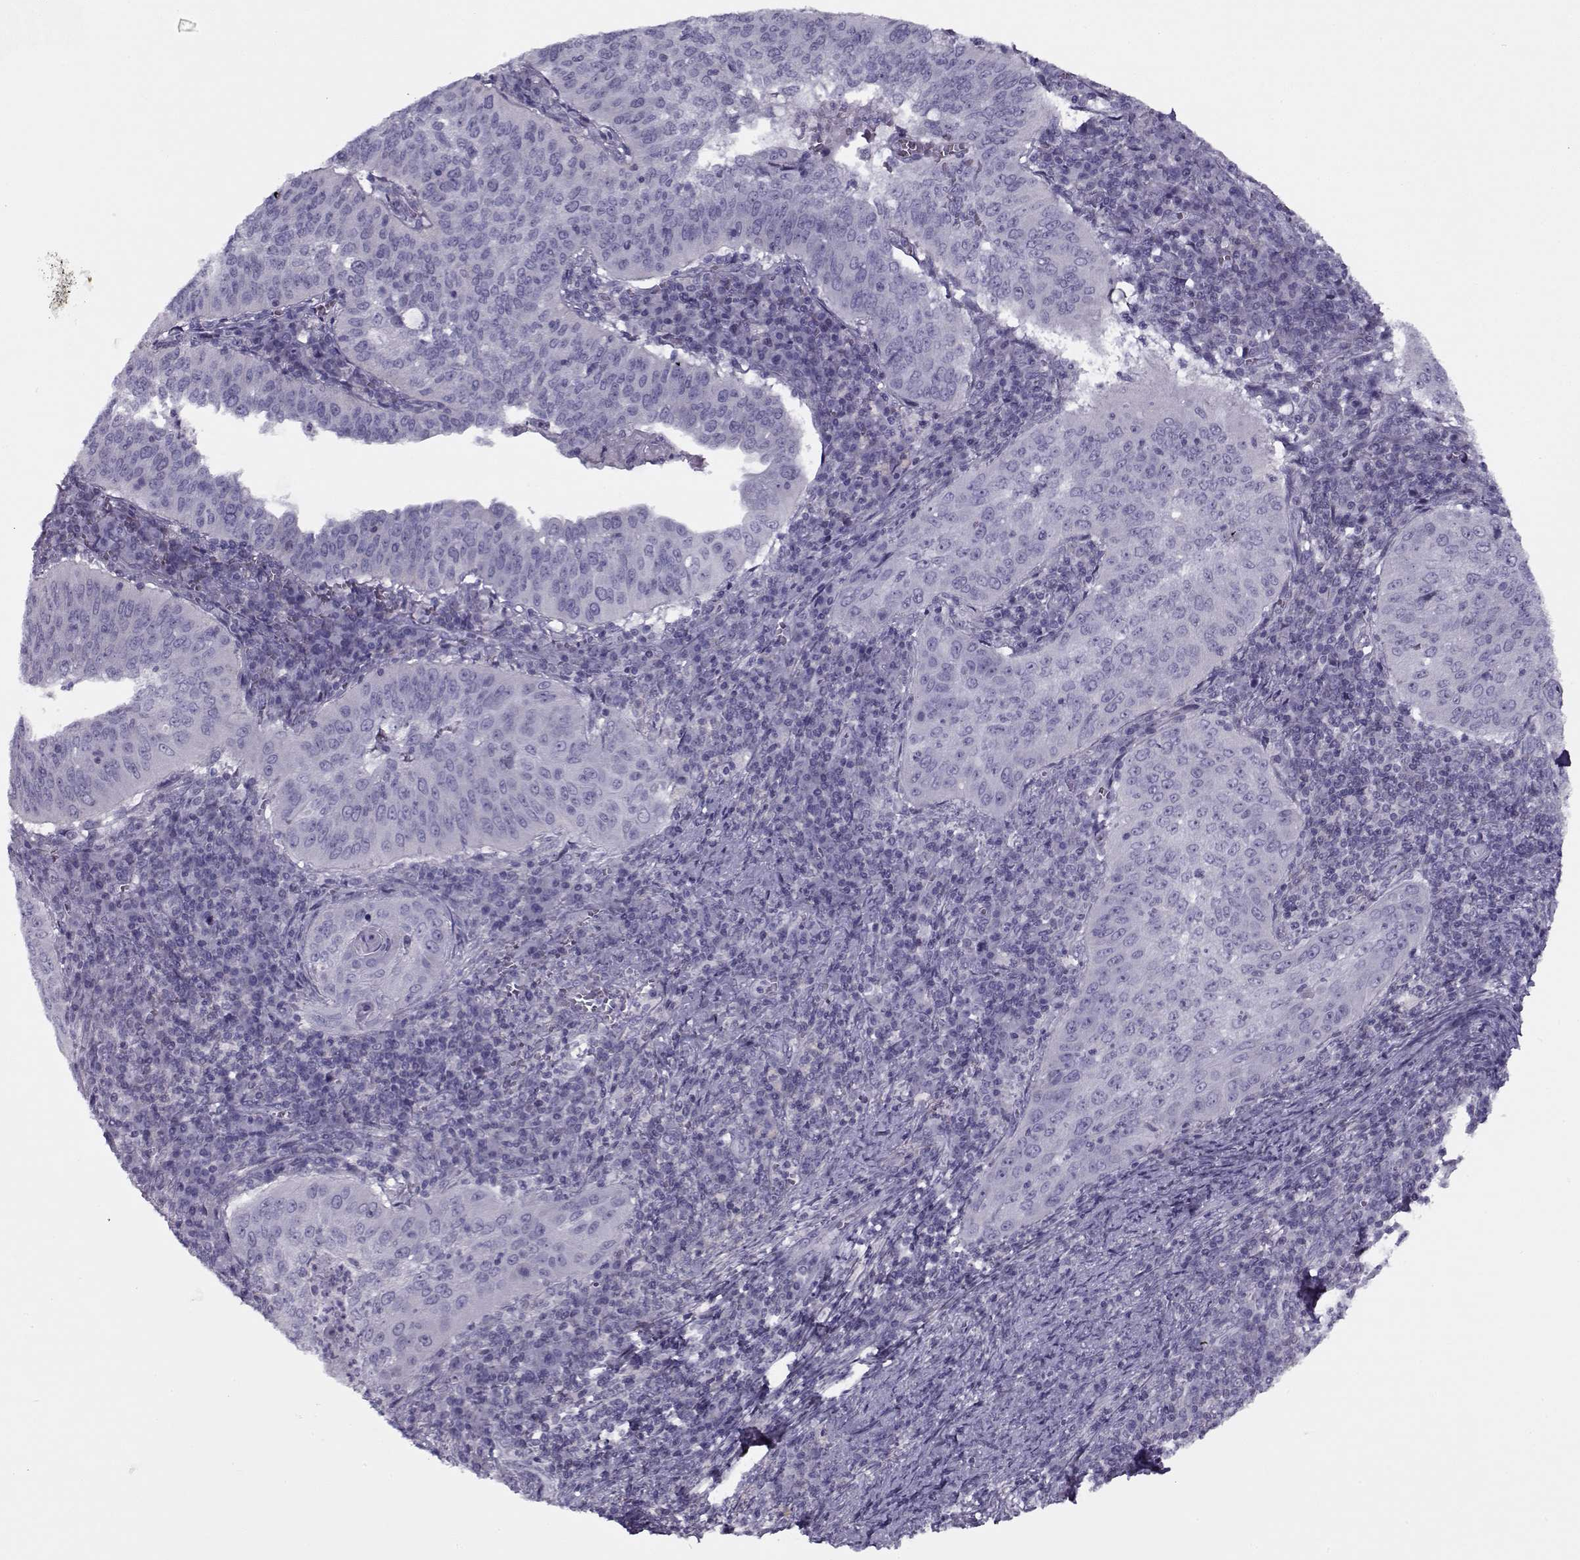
{"staining": {"intensity": "negative", "quantity": "none", "location": "none"}, "tissue": "cervical cancer", "cell_type": "Tumor cells", "image_type": "cancer", "snomed": [{"axis": "morphology", "description": "Squamous cell carcinoma, NOS"}, {"axis": "topography", "description": "Cervix"}], "caption": "Cervical cancer was stained to show a protein in brown. There is no significant staining in tumor cells.", "gene": "PP2D1", "patient": {"sex": "female", "age": 39}}